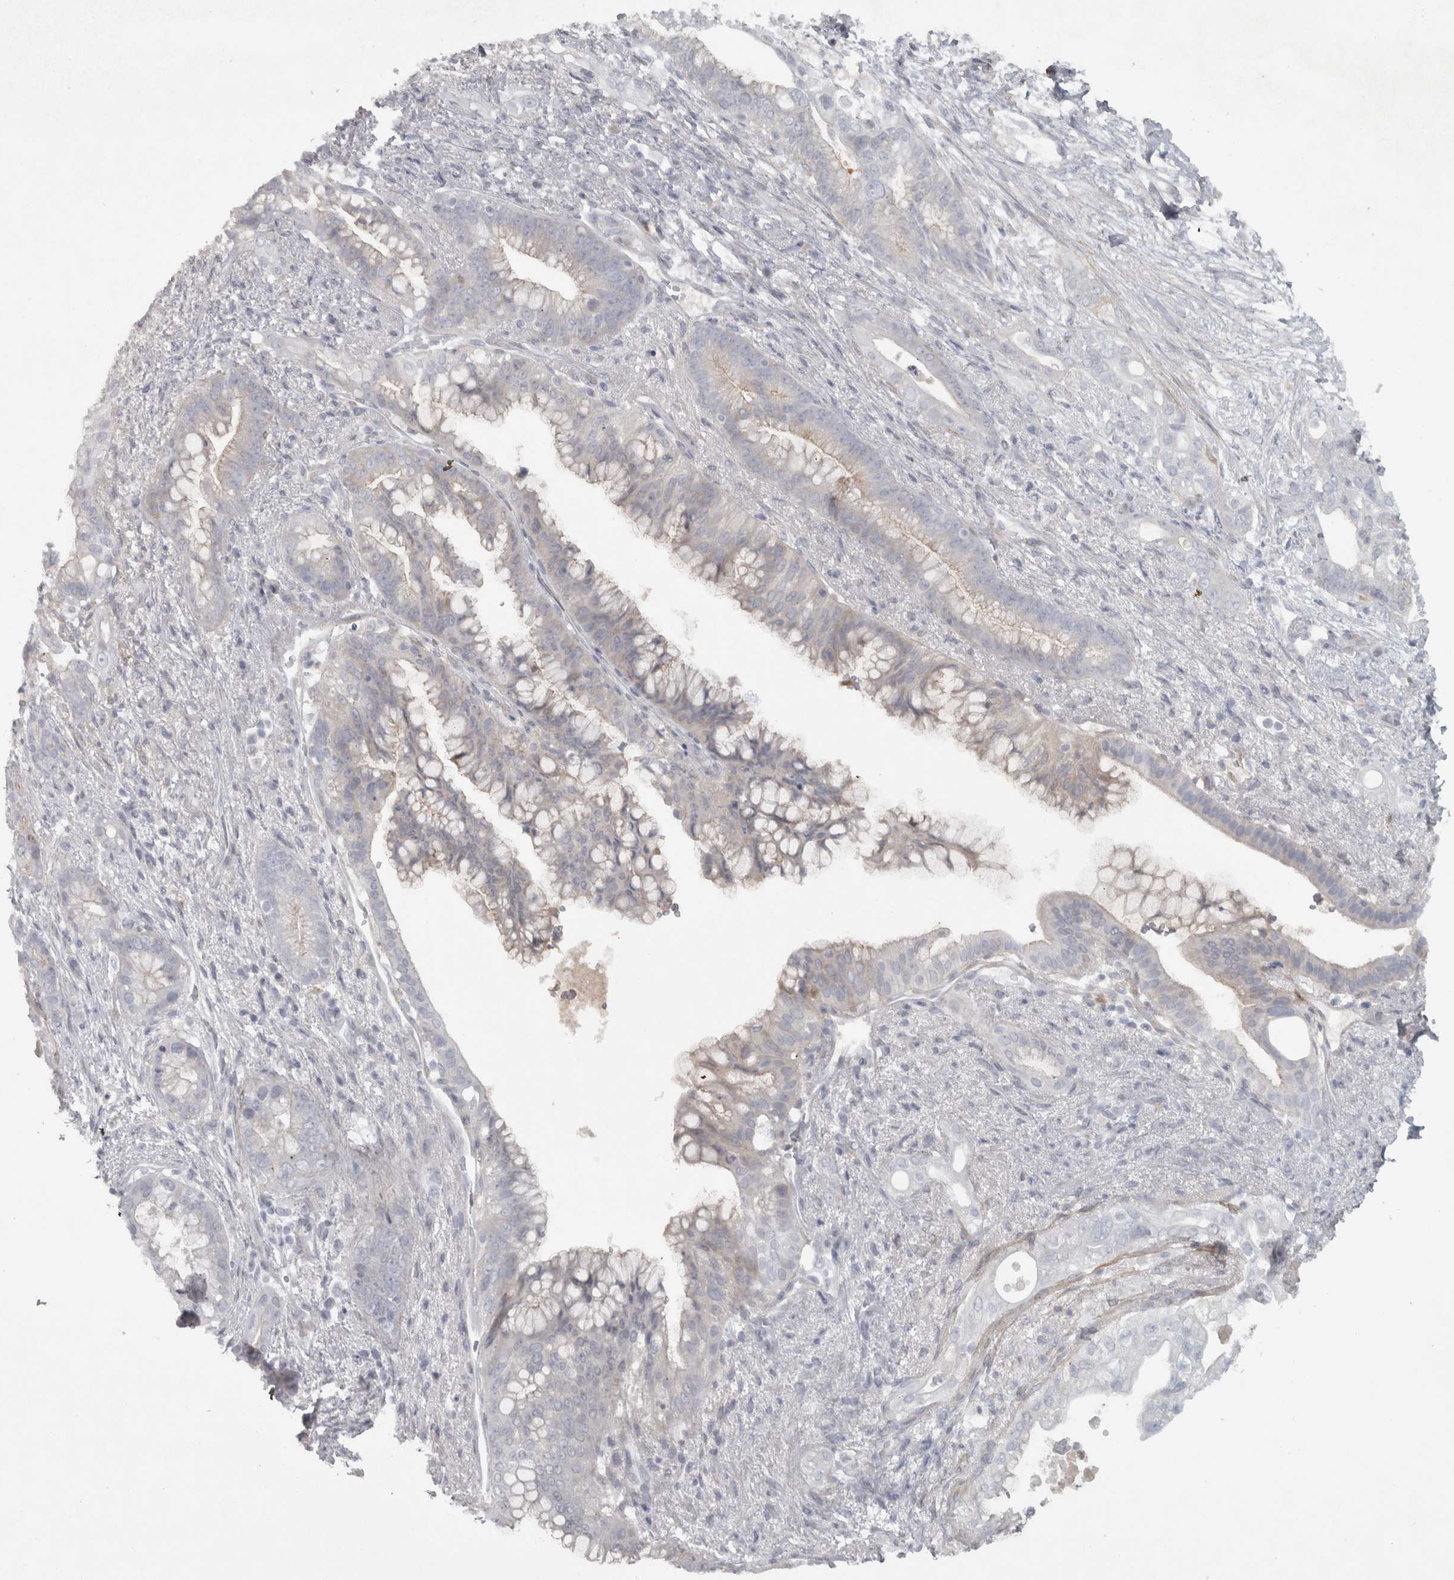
{"staining": {"intensity": "moderate", "quantity": "<25%", "location": "cytoplasmic/membranous"}, "tissue": "pancreatic cancer", "cell_type": "Tumor cells", "image_type": "cancer", "snomed": [{"axis": "morphology", "description": "Adenocarcinoma, NOS"}, {"axis": "topography", "description": "Pancreas"}], "caption": "Immunohistochemical staining of pancreatic cancer (adenocarcinoma) exhibits low levels of moderate cytoplasmic/membranous expression in approximately <25% of tumor cells. The staining was performed using DAB (3,3'-diaminobenzidine), with brown indicating positive protein expression. Nuclei are stained blue with hematoxylin.", "gene": "PPP1R12B", "patient": {"sex": "male", "age": 53}}